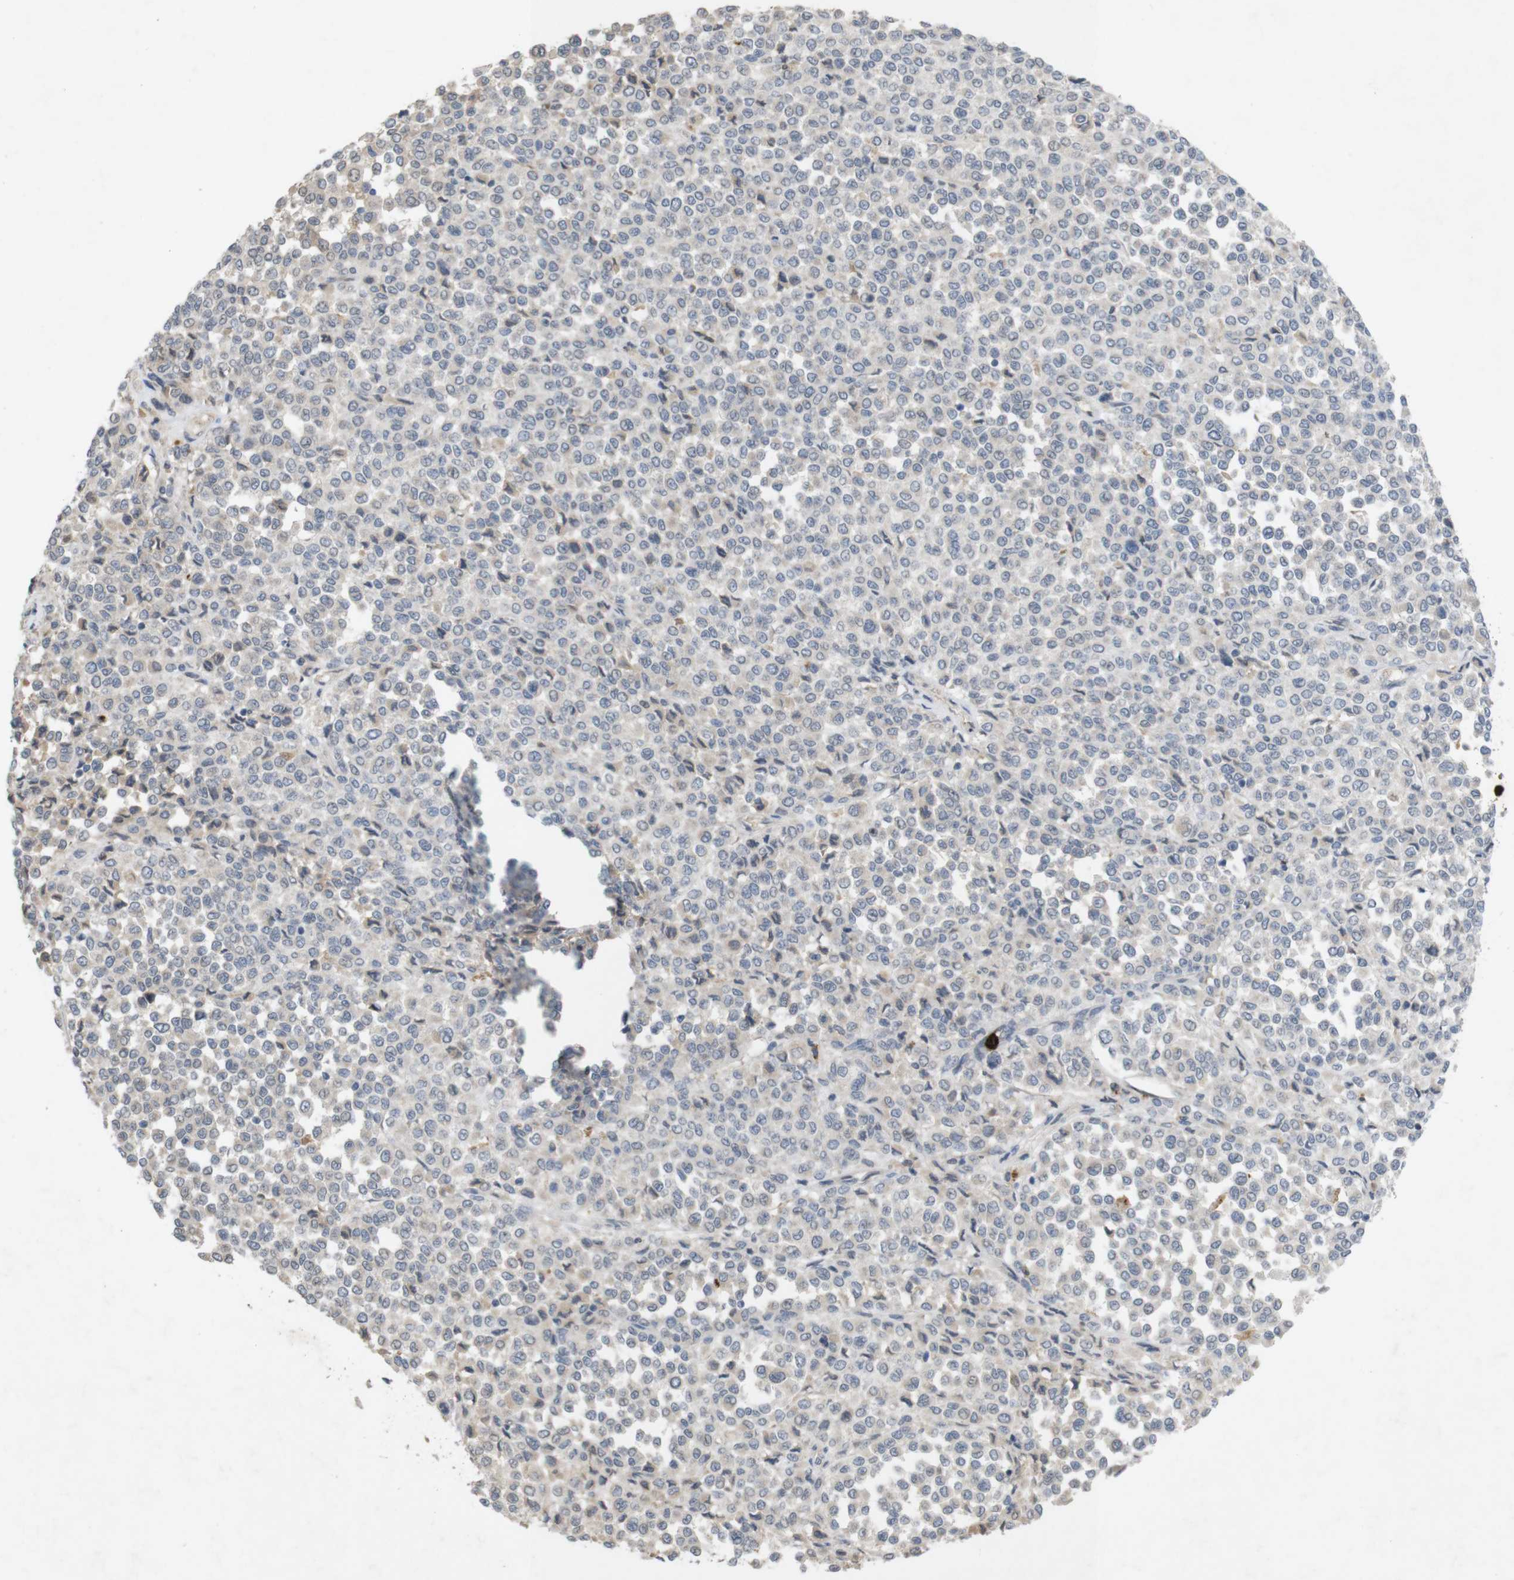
{"staining": {"intensity": "negative", "quantity": "none", "location": "none"}, "tissue": "melanoma", "cell_type": "Tumor cells", "image_type": "cancer", "snomed": [{"axis": "morphology", "description": "Malignant melanoma, Metastatic site"}, {"axis": "topography", "description": "Pancreas"}], "caption": "An immunohistochemistry (IHC) histopathology image of melanoma is shown. There is no staining in tumor cells of melanoma.", "gene": "TSPAN14", "patient": {"sex": "female", "age": 30}}